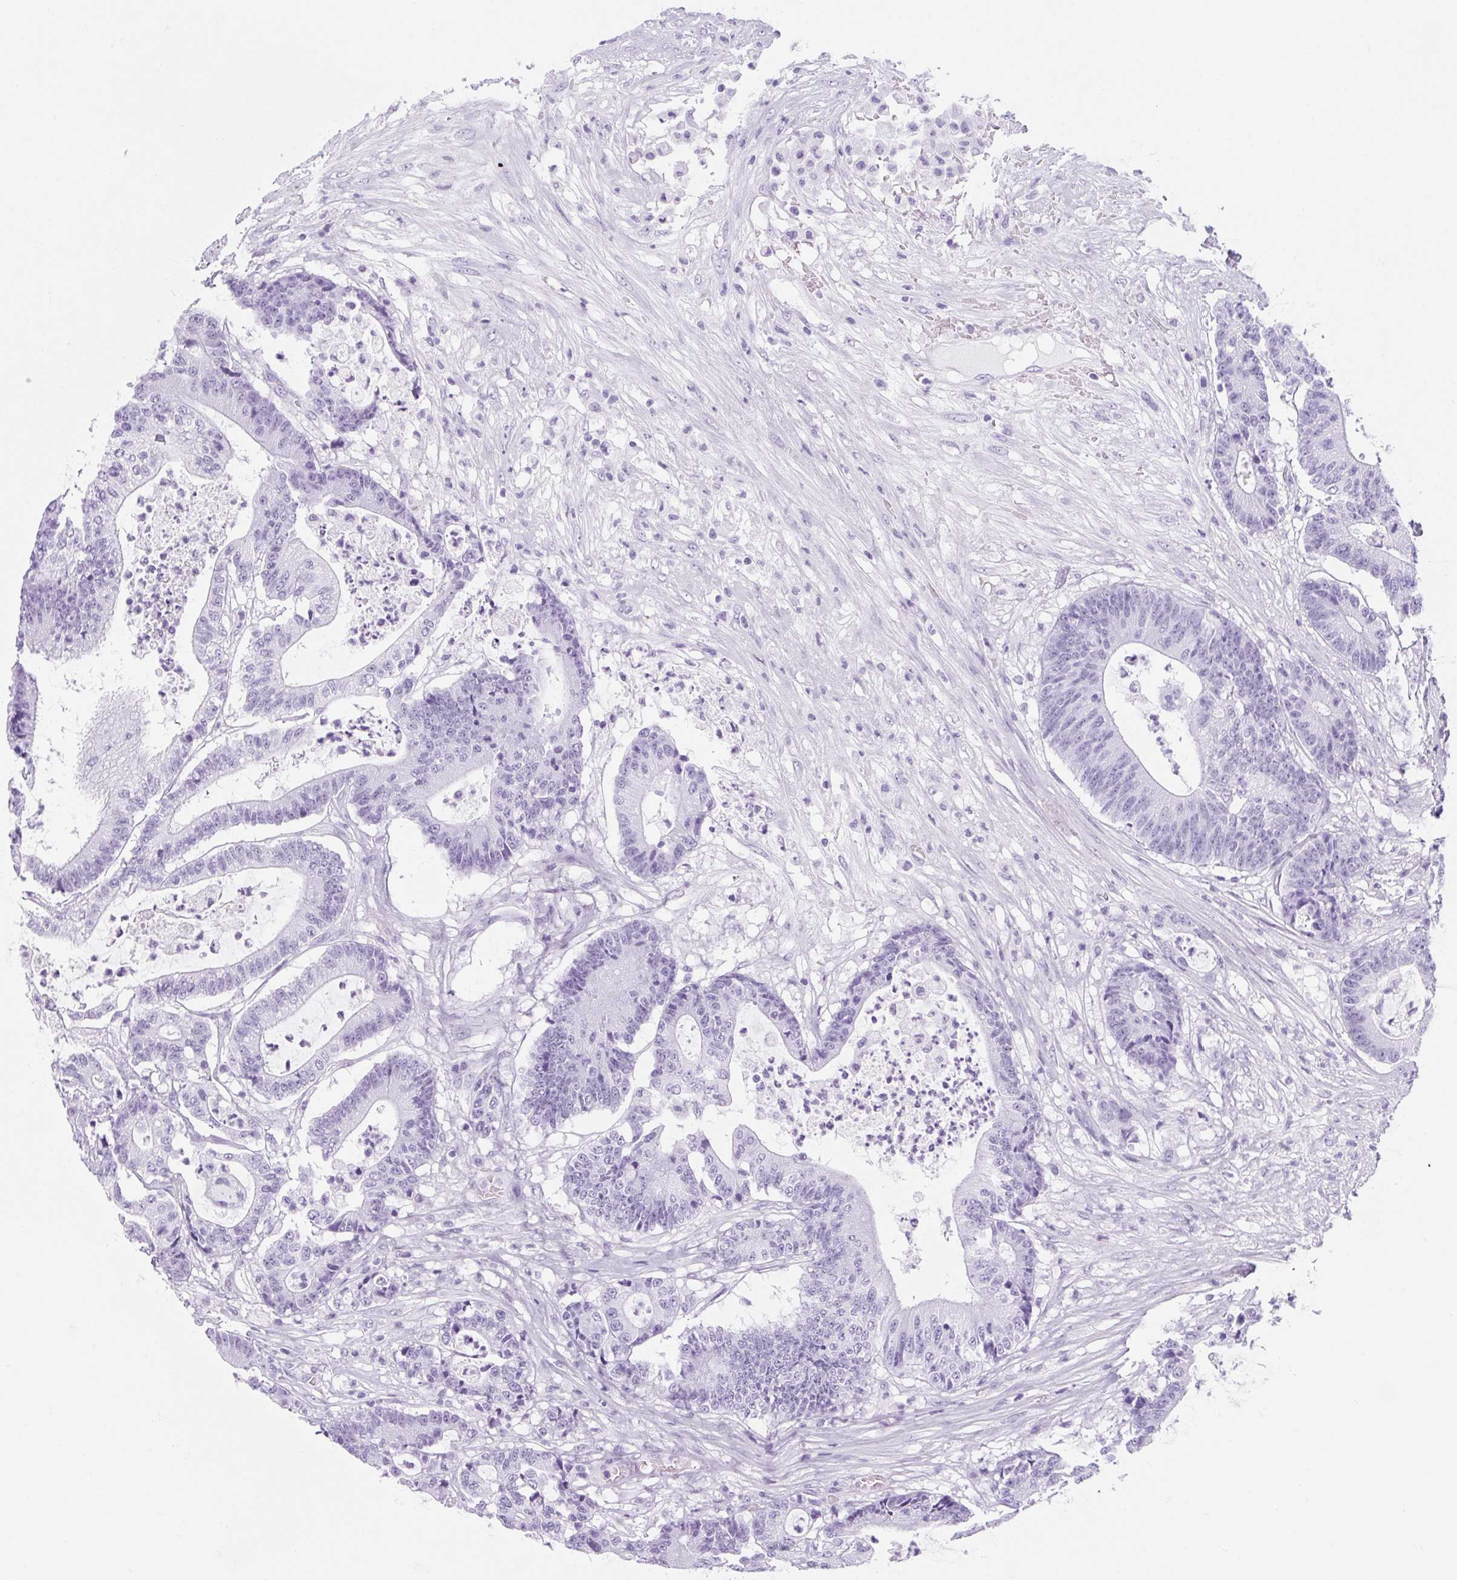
{"staining": {"intensity": "negative", "quantity": "none", "location": "none"}, "tissue": "colorectal cancer", "cell_type": "Tumor cells", "image_type": "cancer", "snomed": [{"axis": "morphology", "description": "Adenocarcinoma, NOS"}, {"axis": "topography", "description": "Colon"}], "caption": "Immunohistochemistry image of colorectal cancer (adenocarcinoma) stained for a protein (brown), which shows no expression in tumor cells.", "gene": "TIGD2", "patient": {"sex": "female", "age": 84}}